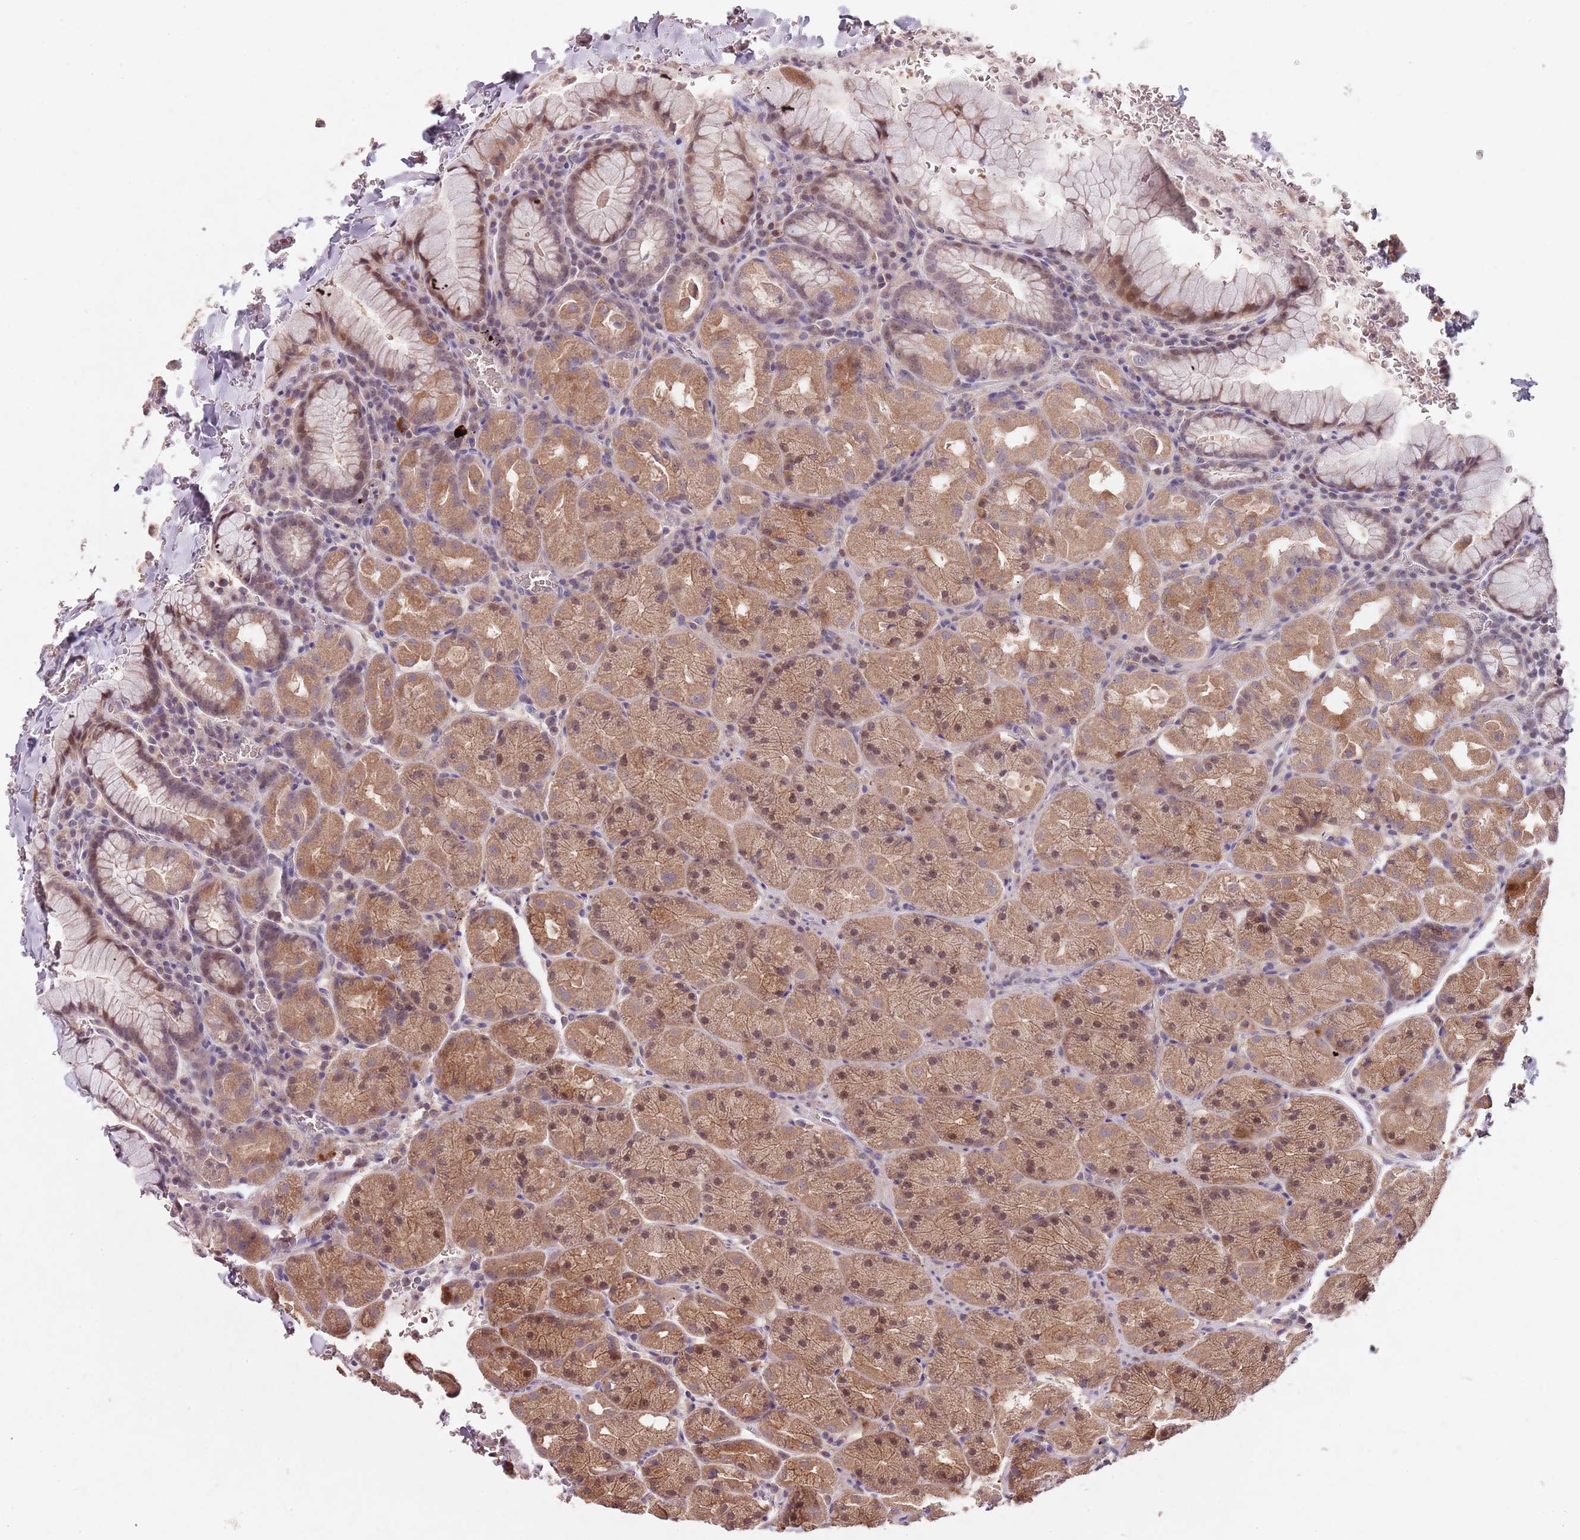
{"staining": {"intensity": "moderate", "quantity": ">75%", "location": "cytoplasmic/membranous,nuclear"}, "tissue": "stomach", "cell_type": "Glandular cells", "image_type": "normal", "snomed": [{"axis": "morphology", "description": "Normal tissue, NOS"}, {"axis": "topography", "description": "Stomach, upper"}, {"axis": "topography", "description": "Stomach, lower"}], "caption": "High-power microscopy captured an immunohistochemistry (IHC) micrograph of unremarkable stomach, revealing moderate cytoplasmic/membranous,nuclear expression in approximately >75% of glandular cells. (brown staining indicates protein expression, while blue staining denotes nuclei).", "gene": "NRDE2", "patient": {"sex": "male", "age": 80}}